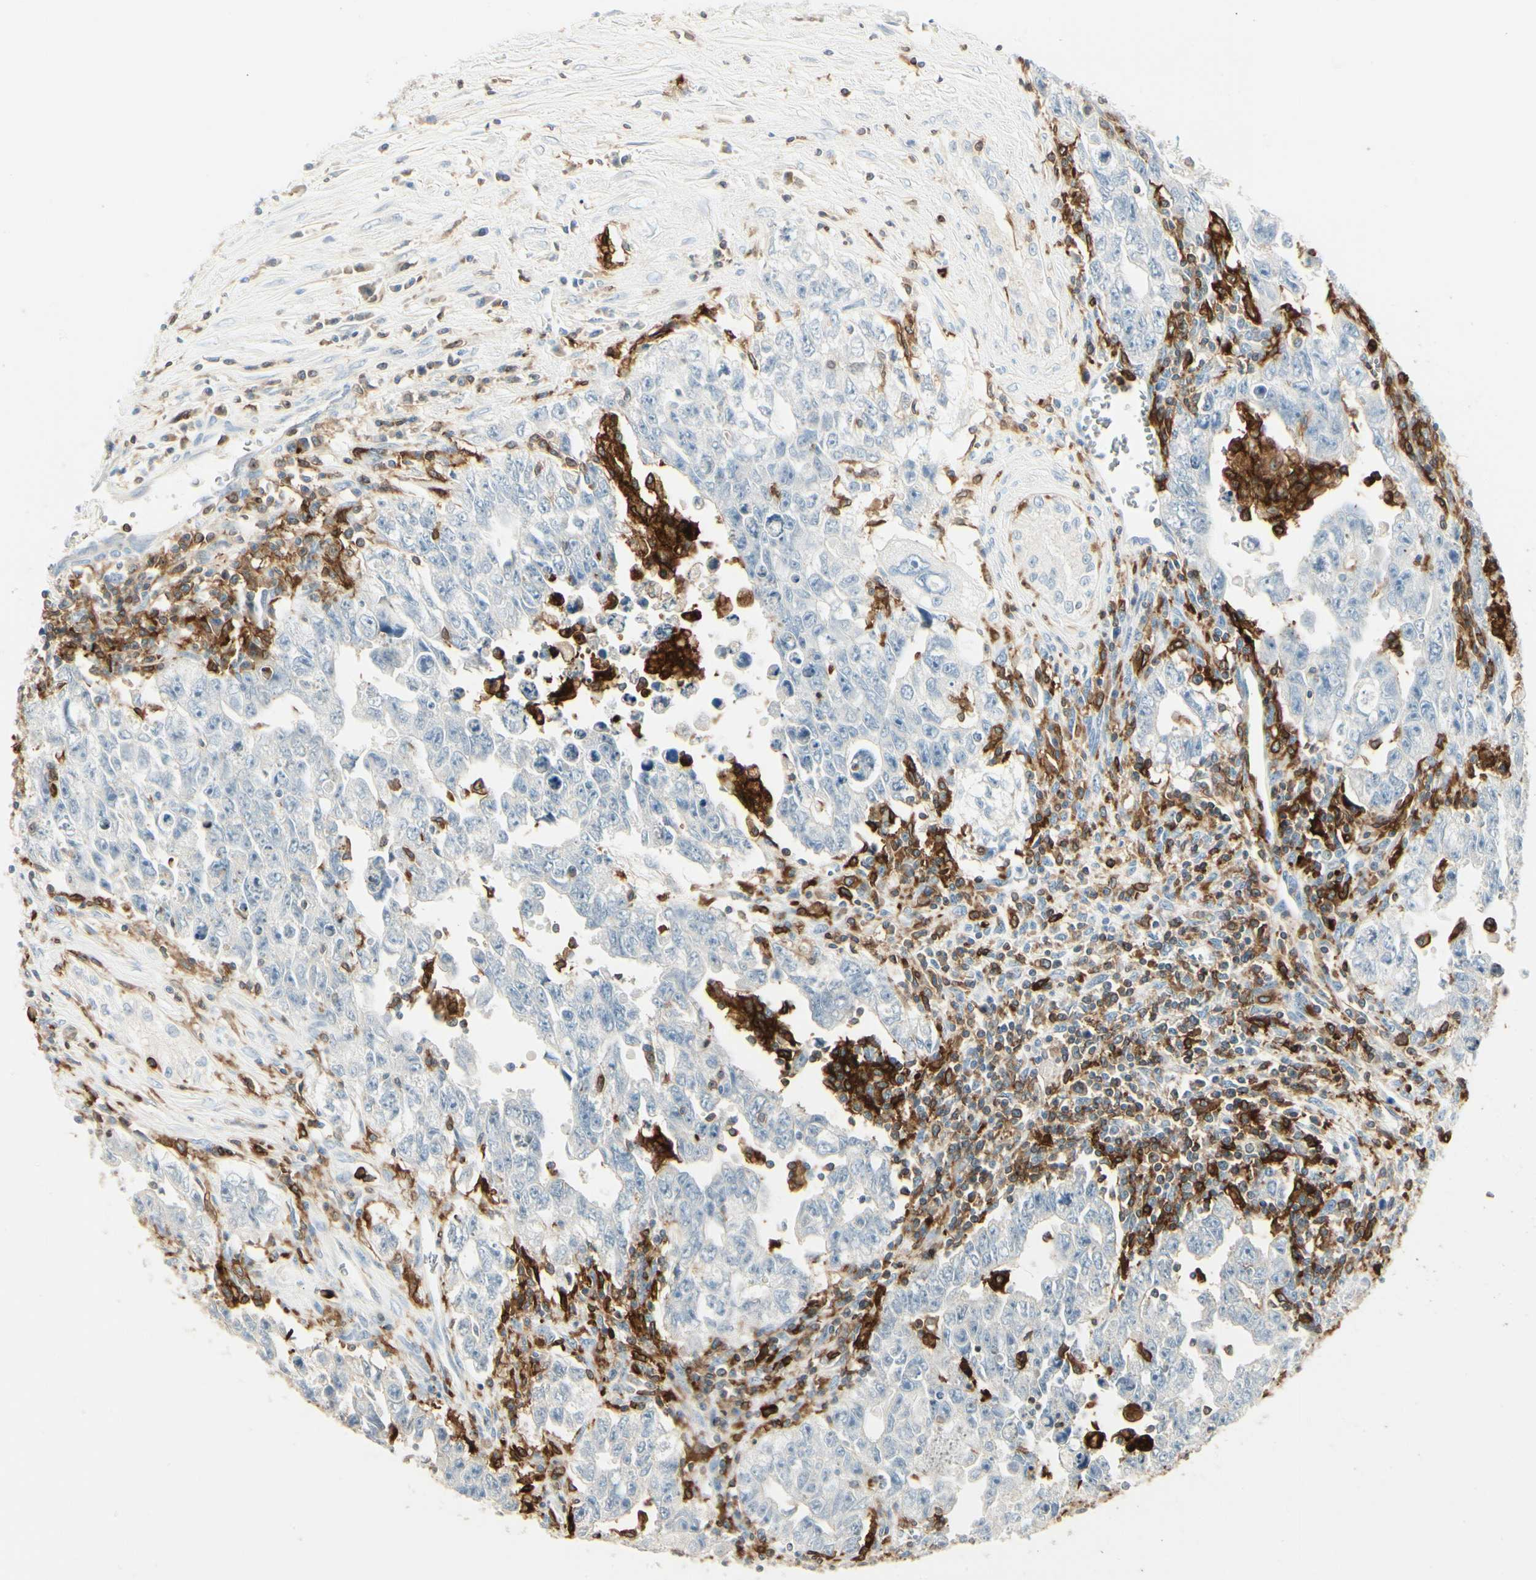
{"staining": {"intensity": "negative", "quantity": "none", "location": "none"}, "tissue": "testis cancer", "cell_type": "Tumor cells", "image_type": "cancer", "snomed": [{"axis": "morphology", "description": "Carcinoma, Embryonal, NOS"}, {"axis": "topography", "description": "Testis"}], "caption": "Image shows no protein positivity in tumor cells of testis cancer tissue.", "gene": "ITGB2", "patient": {"sex": "male", "age": 28}}